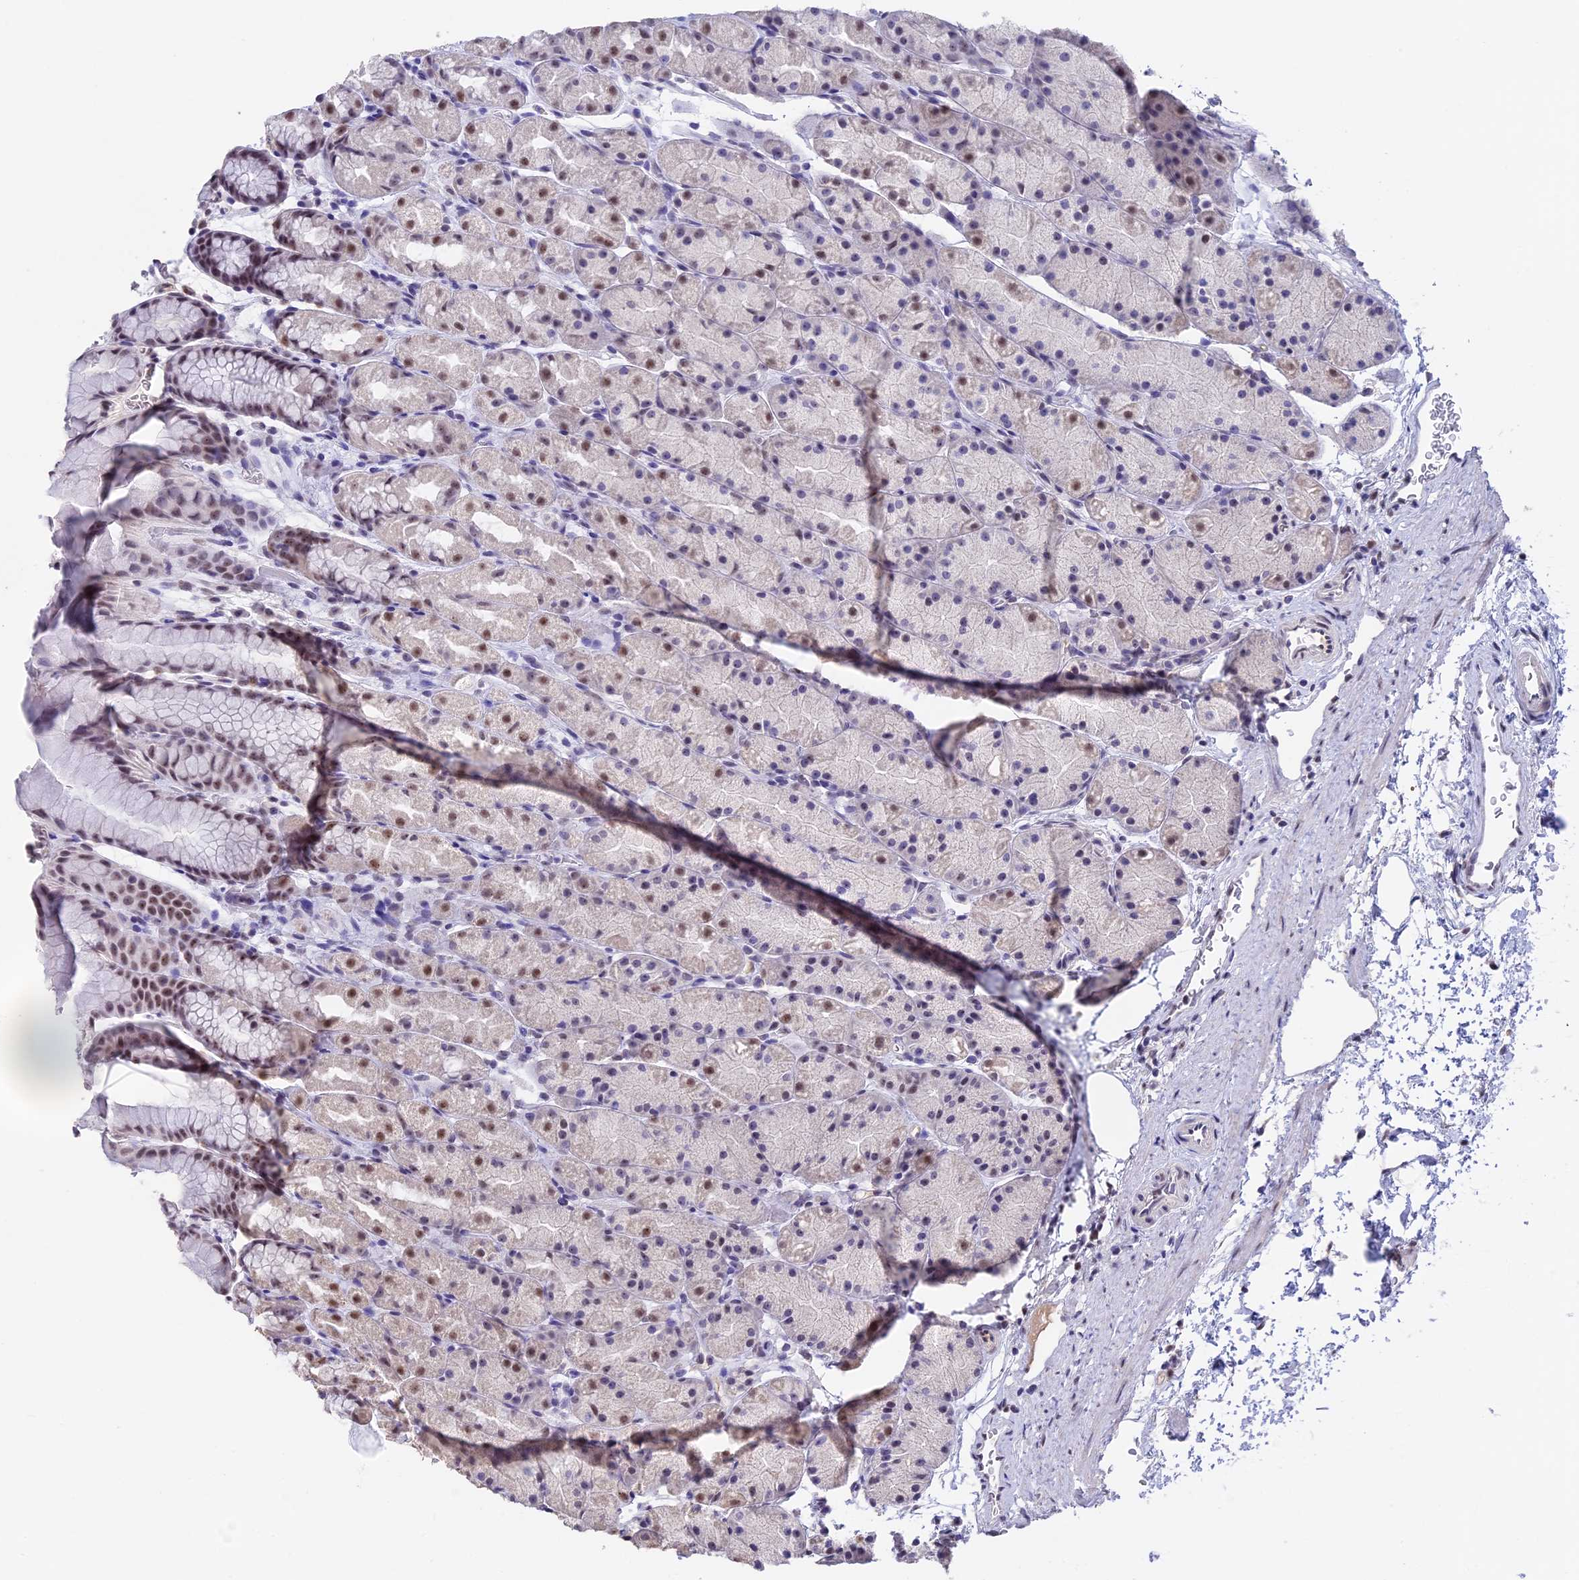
{"staining": {"intensity": "moderate", "quantity": ">75%", "location": "nuclear"}, "tissue": "stomach", "cell_type": "Glandular cells", "image_type": "normal", "snomed": [{"axis": "morphology", "description": "Normal tissue, NOS"}, {"axis": "topography", "description": "Stomach, upper"}, {"axis": "topography", "description": "Stomach"}], "caption": "Immunohistochemical staining of unremarkable human stomach shows moderate nuclear protein staining in about >75% of glandular cells. The staining was performed using DAB (3,3'-diaminobenzidine), with brown indicating positive protein expression. Nuclei are stained blue with hematoxylin.", "gene": "SETD2", "patient": {"sex": "male", "age": 47}}